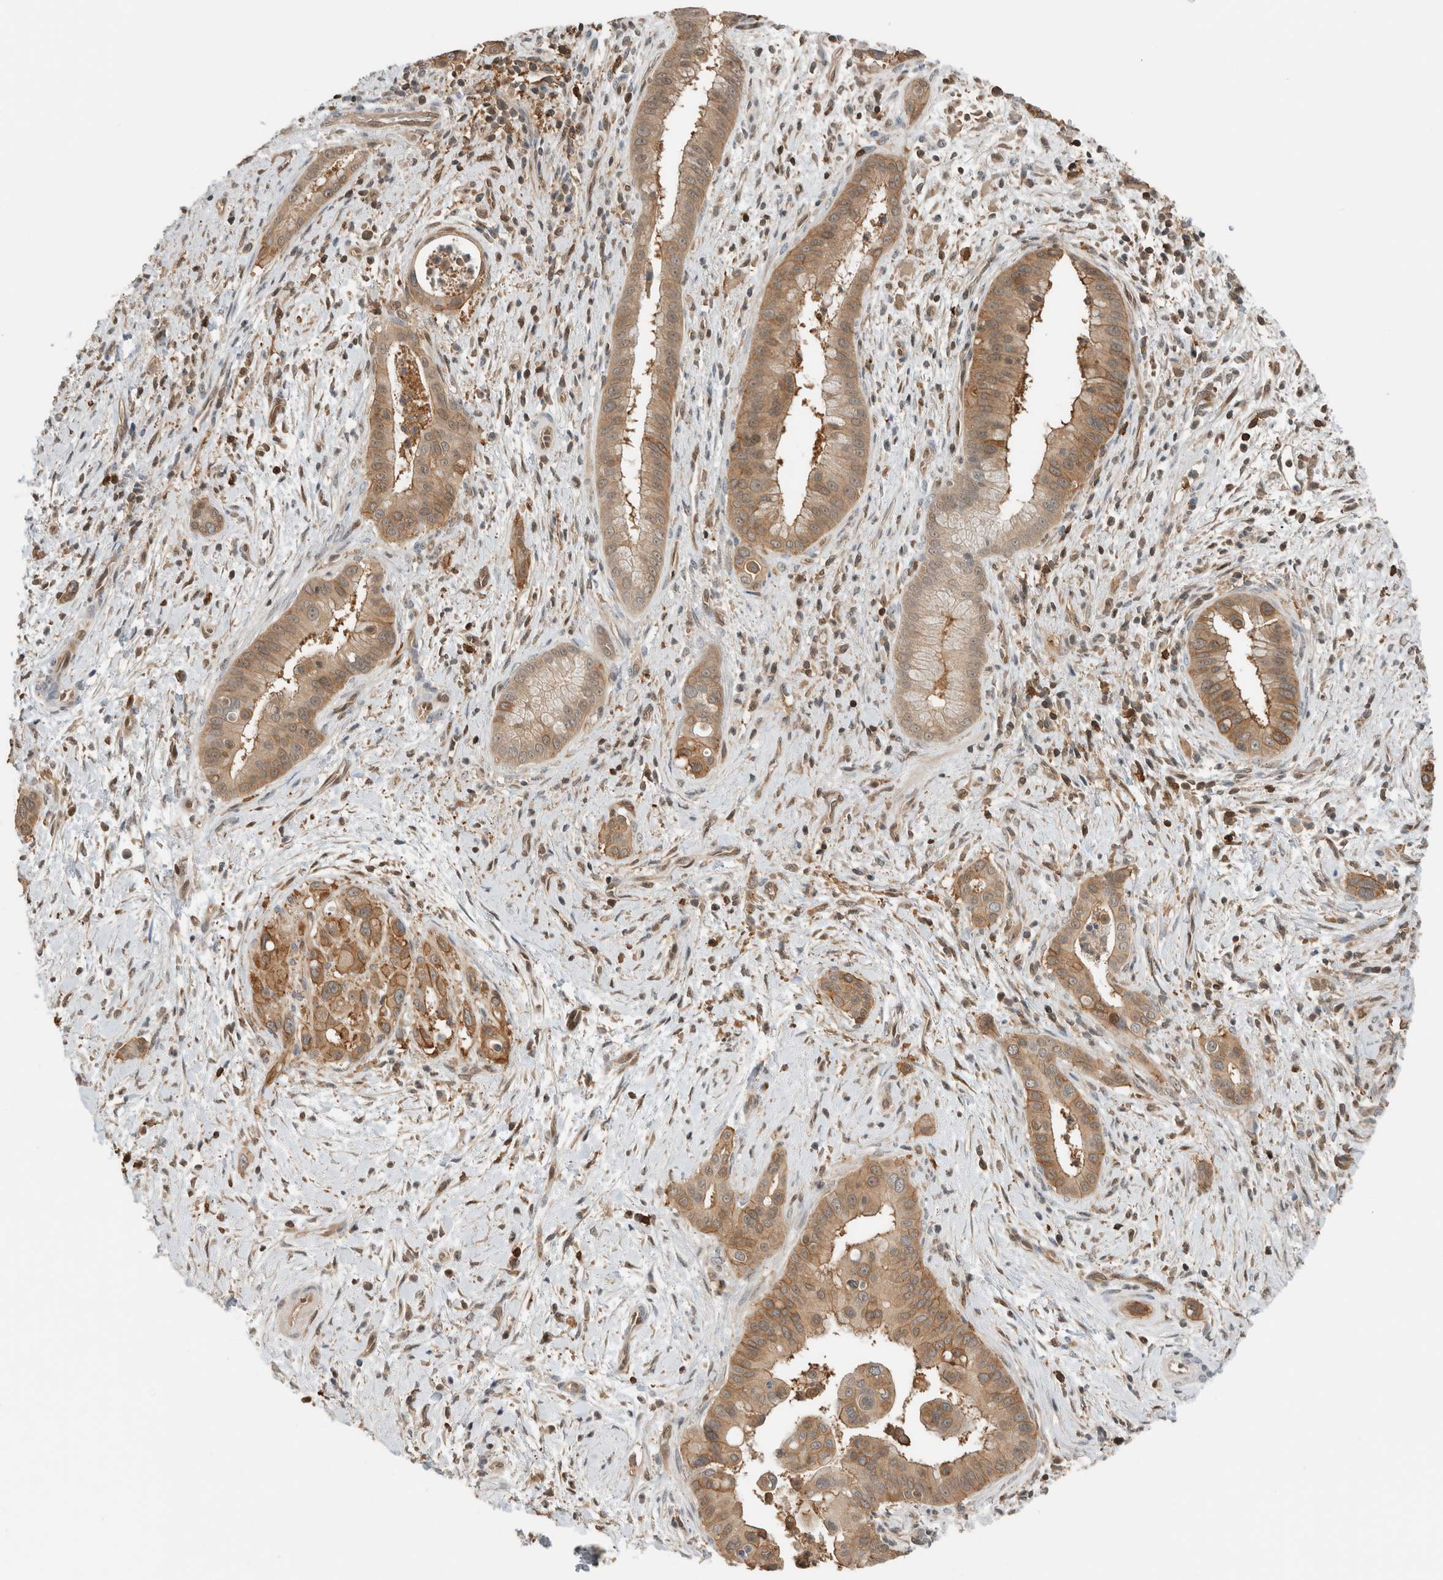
{"staining": {"intensity": "moderate", "quantity": ">75%", "location": "cytoplasmic/membranous"}, "tissue": "liver cancer", "cell_type": "Tumor cells", "image_type": "cancer", "snomed": [{"axis": "morphology", "description": "Cholangiocarcinoma"}, {"axis": "topography", "description": "Liver"}], "caption": "Approximately >75% of tumor cells in liver cholangiocarcinoma demonstrate moderate cytoplasmic/membranous protein staining as visualized by brown immunohistochemical staining.", "gene": "PFDN4", "patient": {"sex": "female", "age": 54}}